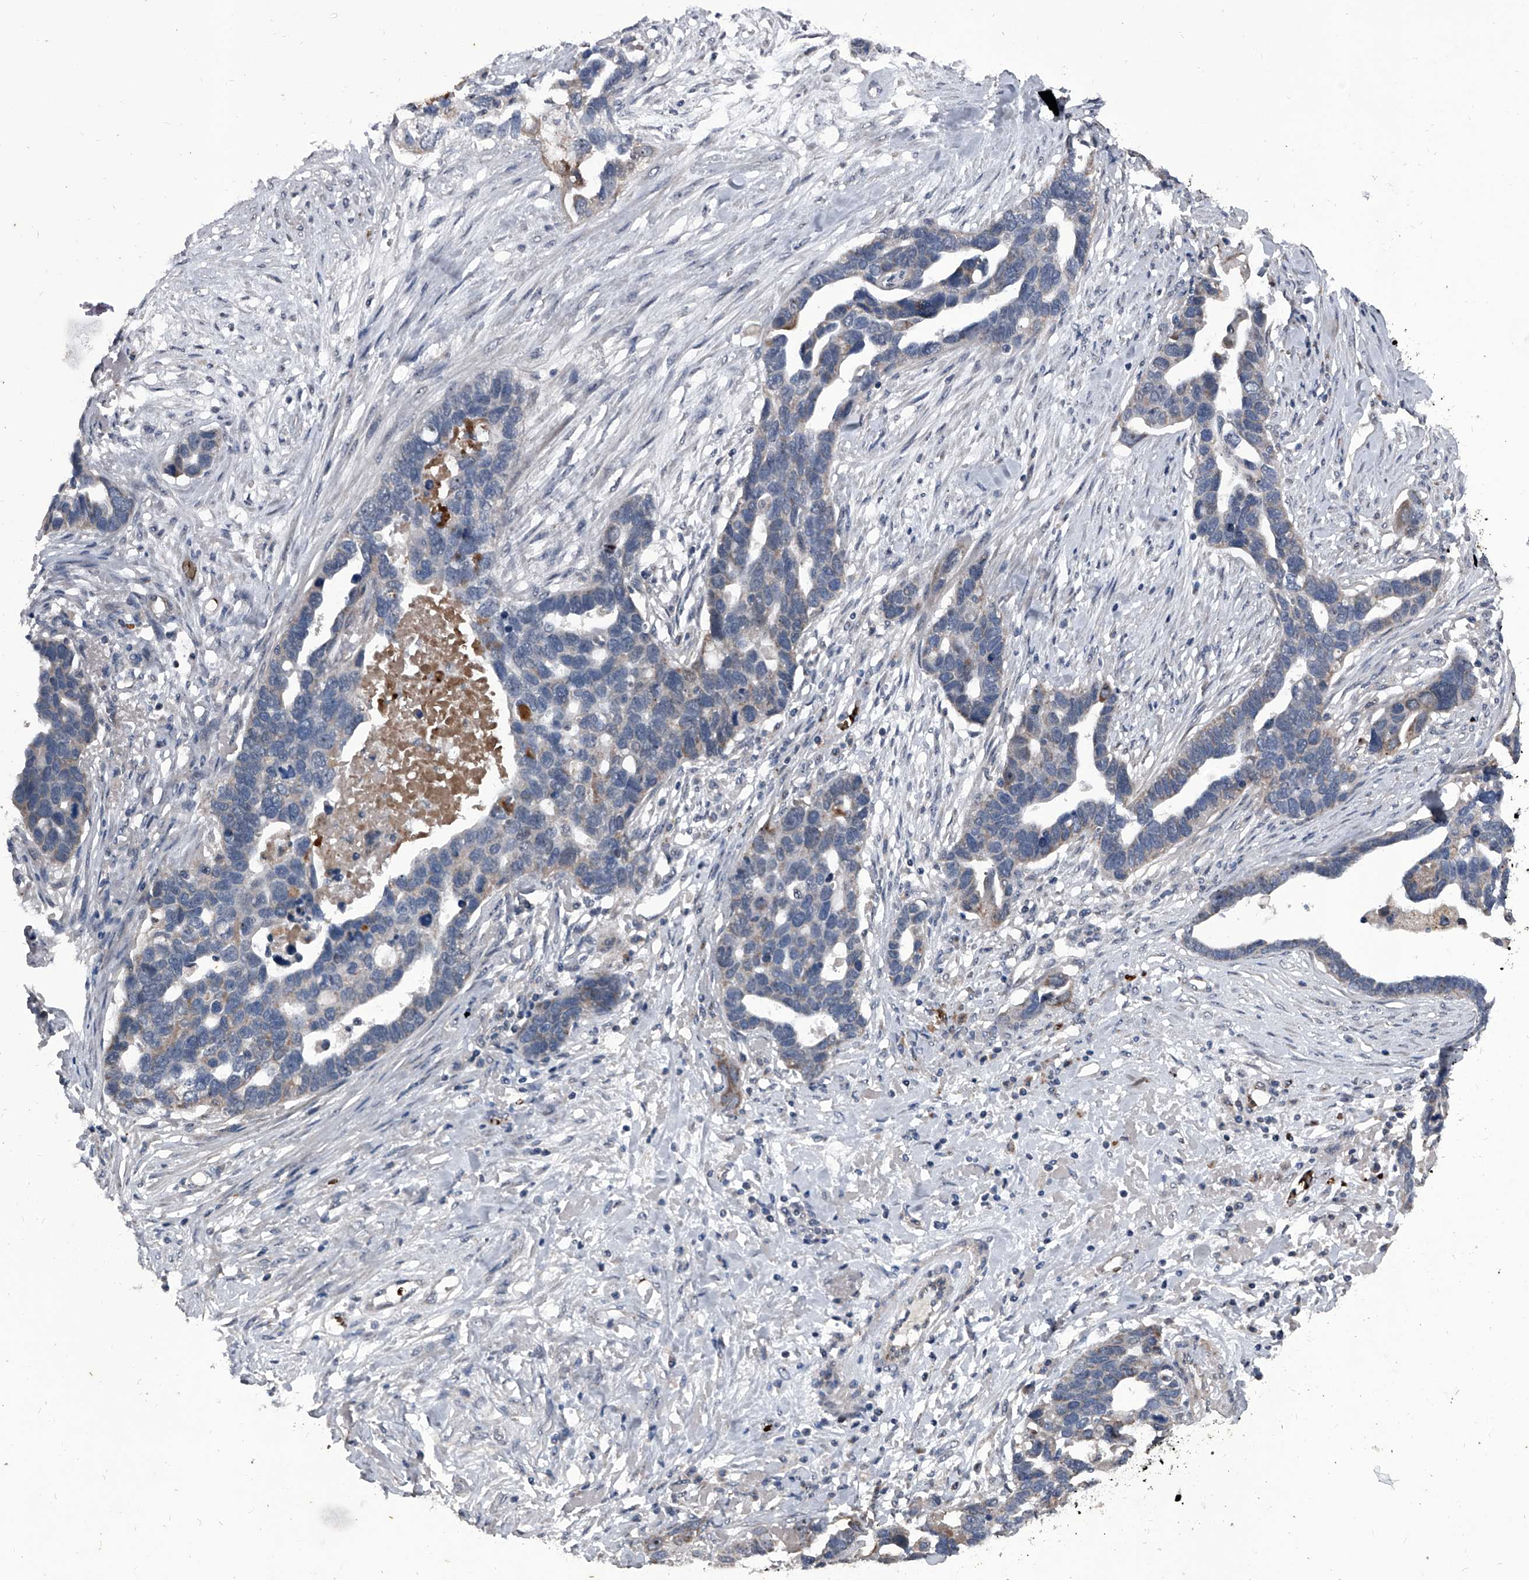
{"staining": {"intensity": "negative", "quantity": "none", "location": "none"}, "tissue": "ovarian cancer", "cell_type": "Tumor cells", "image_type": "cancer", "snomed": [{"axis": "morphology", "description": "Cystadenocarcinoma, serous, NOS"}, {"axis": "topography", "description": "Ovary"}], "caption": "The IHC micrograph has no significant positivity in tumor cells of ovarian cancer tissue.", "gene": "CEP85L", "patient": {"sex": "female", "age": 54}}